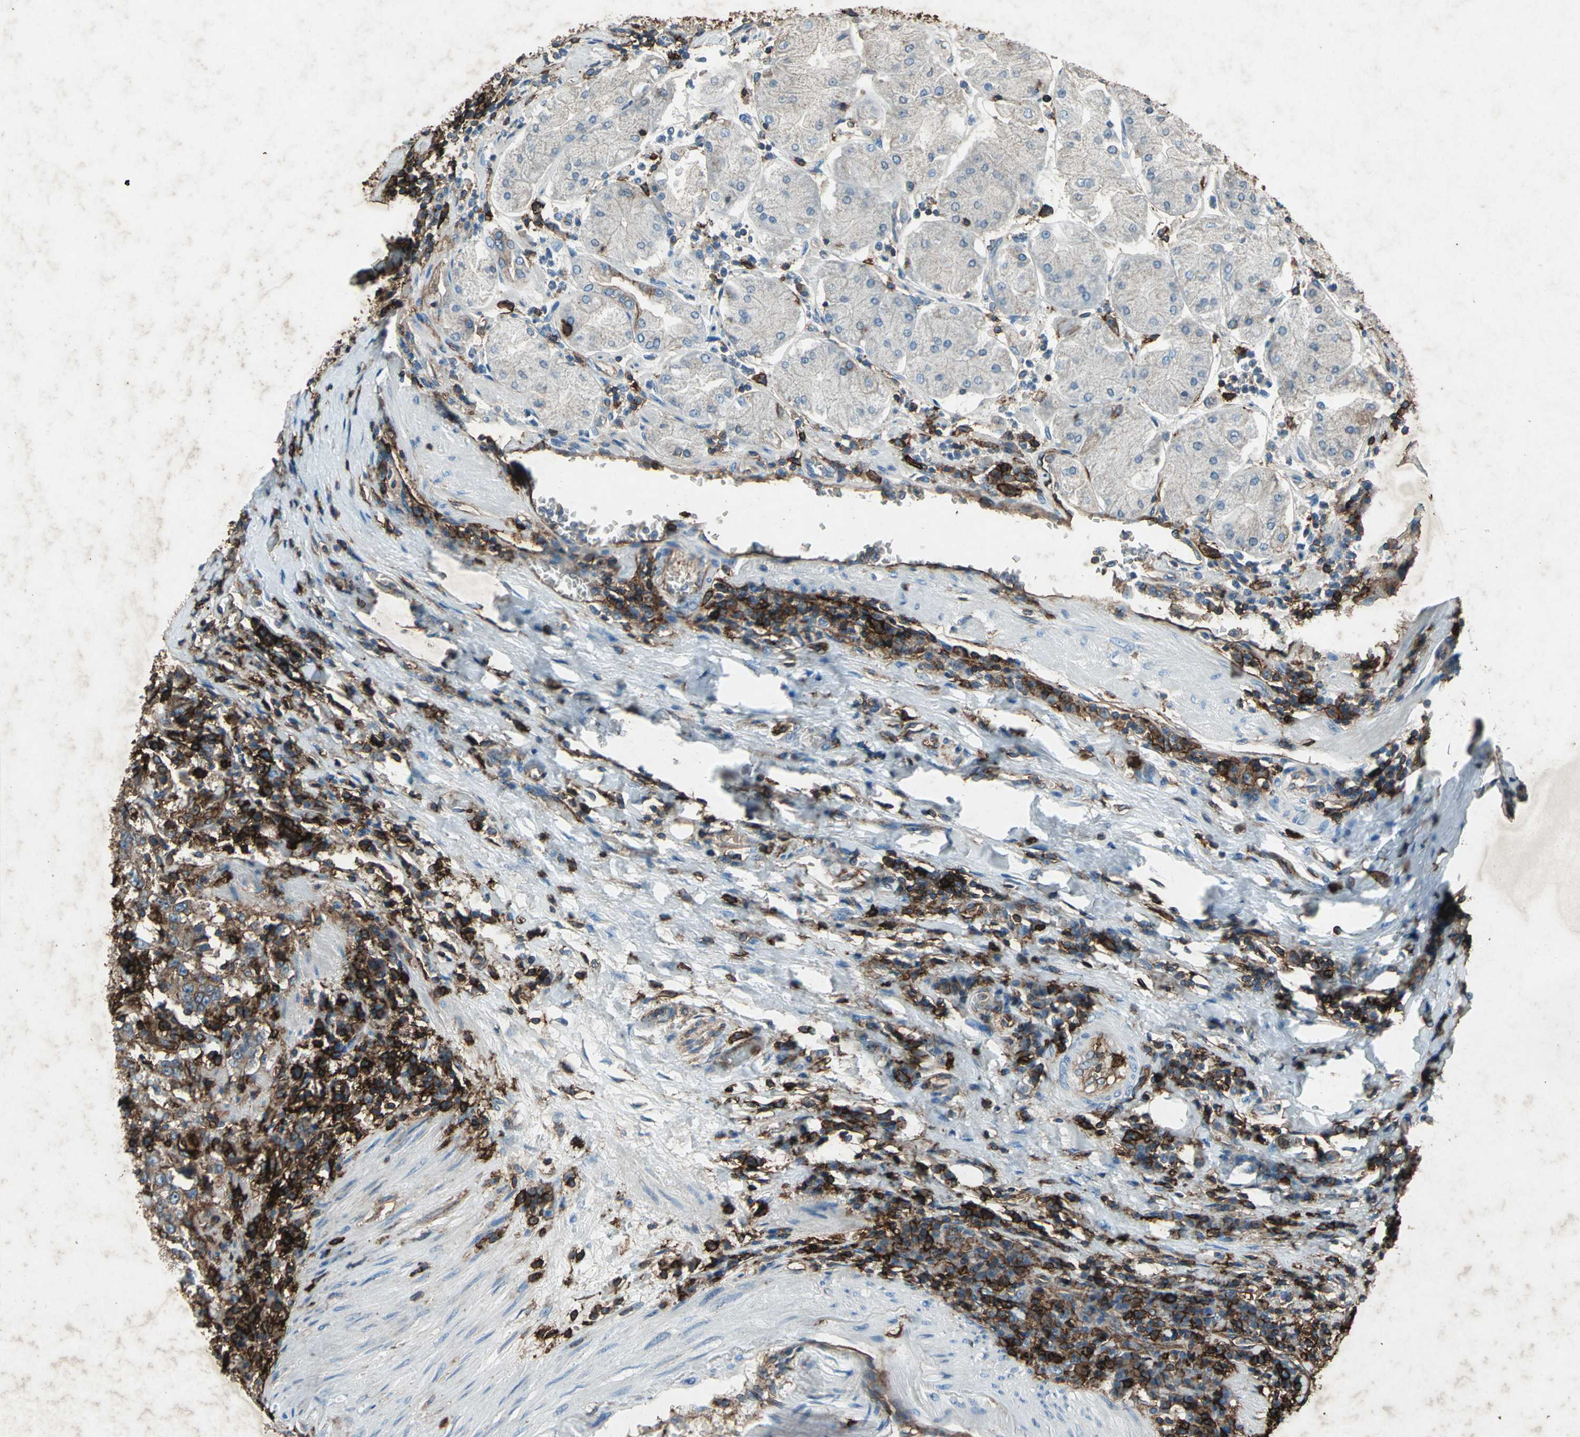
{"staining": {"intensity": "weak", "quantity": ">75%", "location": "cytoplasmic/membranous"}, "tissue": "stomach cancer", "cell_type": "Tumor cells", "image_type": "cancer", "snomed": [{"axis": "morphology", "description": "Normal tissue, NOS"}, {"axis": "morphology", "description": "Adenocarcinoma, NOS"}, {"axis": "topography", "description": "Stomach, upper"}, {"axis": "topography", "description": "Stomach"}], "caption": "IHC micrograph of neoplastic tissue: human adenocarcinoma (stomach) stained using IHC shows low levels of weak protein expression localized specifically in the cytoplasmic/membranous of tumor cells, appearing as a cytoplasmic/membranous brown color.", "gene": "CCR6", "patient": {"sex": "male", "age": 59}}